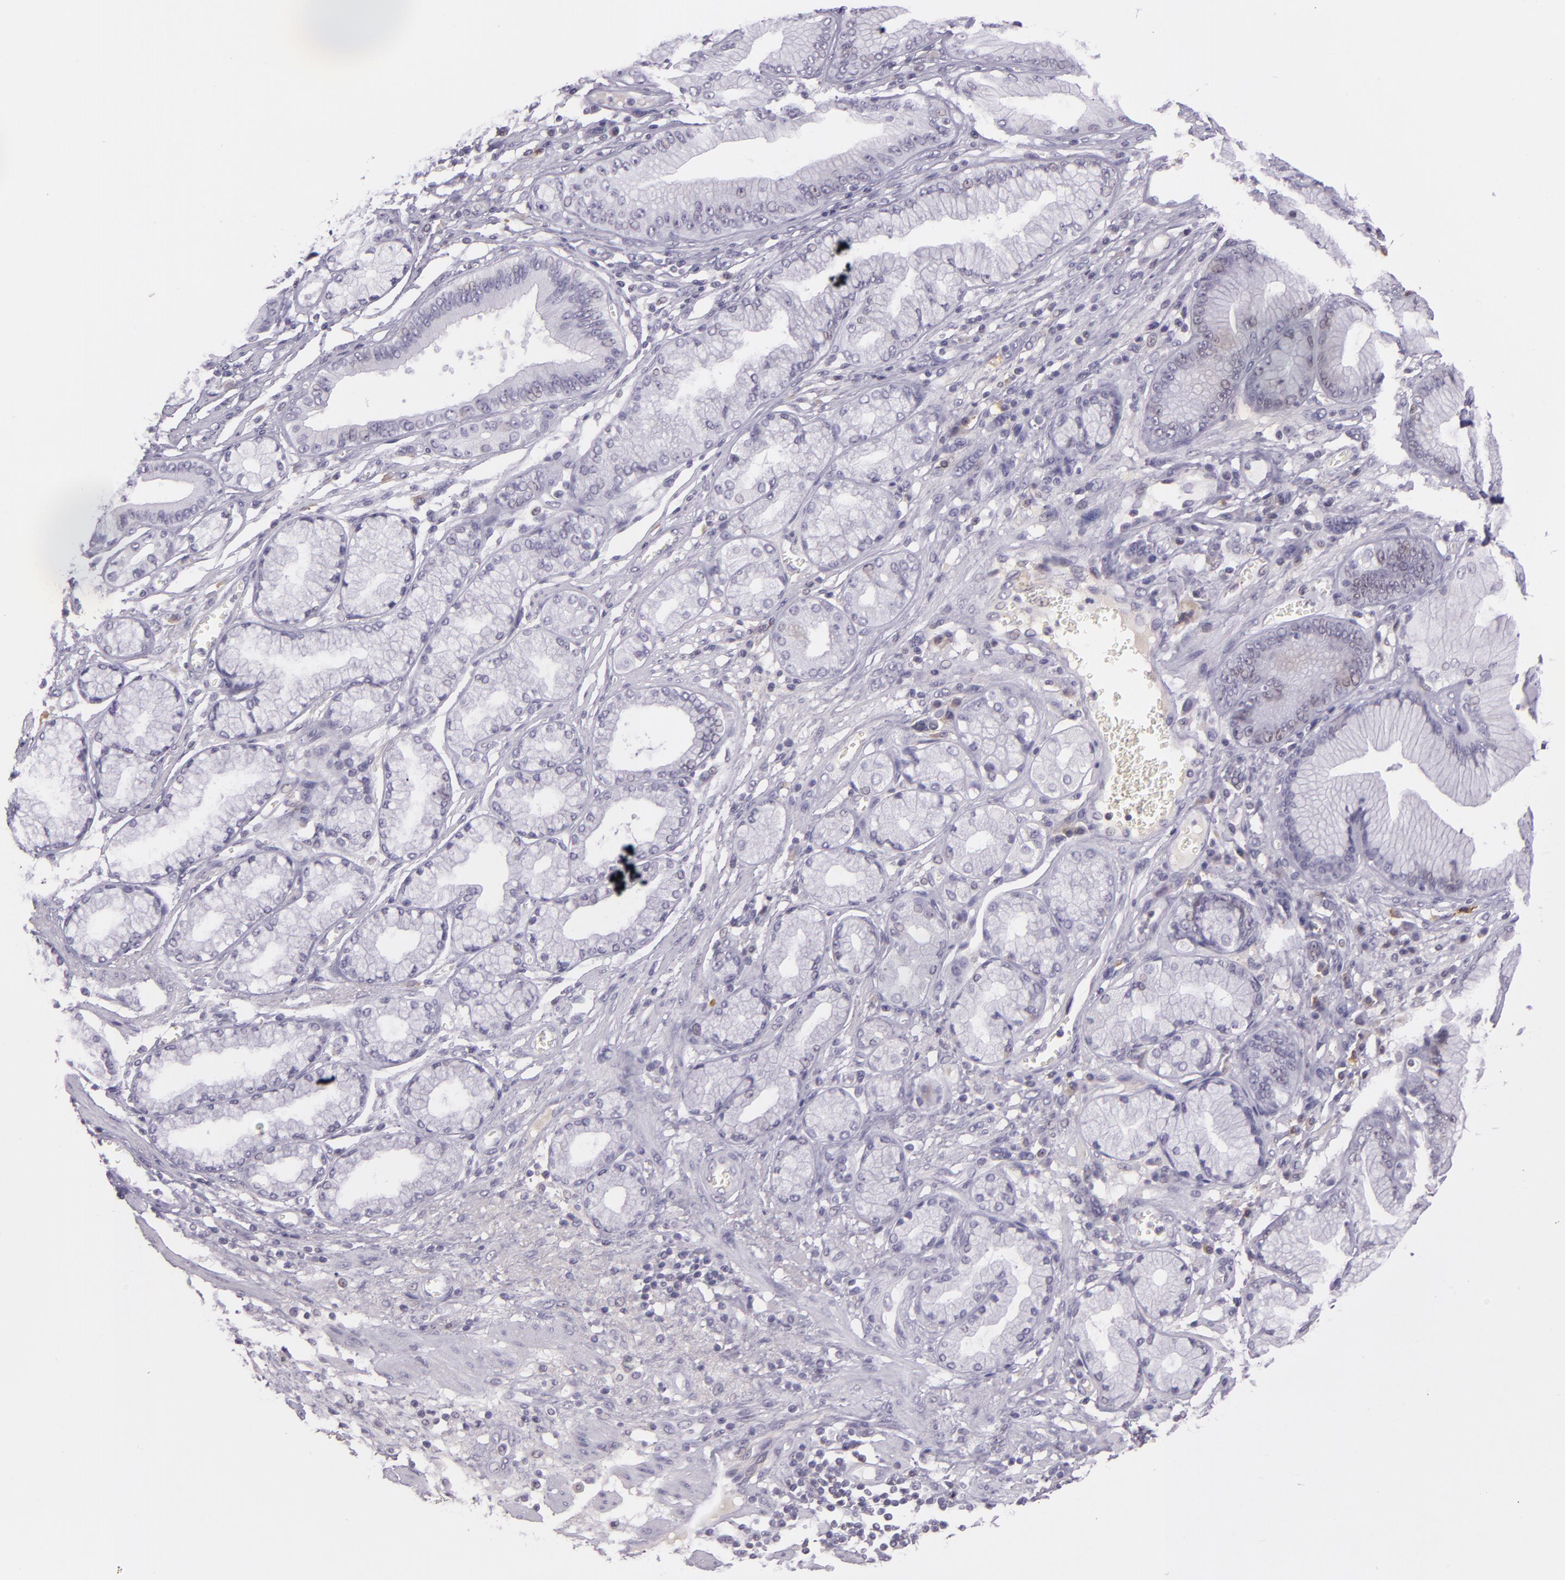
{"staining": {"intensity": "negative", "quantity": "none", "location": "none"}, "tissue": "stomach cancer", "cell_type": "Tumor cells", "image_type": "cancer", "snomed": [{"axis": "morphology", "description": "Adenocarcinoma, NOS"}, {"axis": "topography", "description": "Pancreas"}, {"axis": "topography", "description": "Stomach, upper"}], "caption": "DAB (3,3'-diaminobenzidine) immunohistochemical staining of human stomach cancer shows no significant expression in tumor cells.", "gene": "CHEK2", "patient": {"sex": "male", "age": 77}}